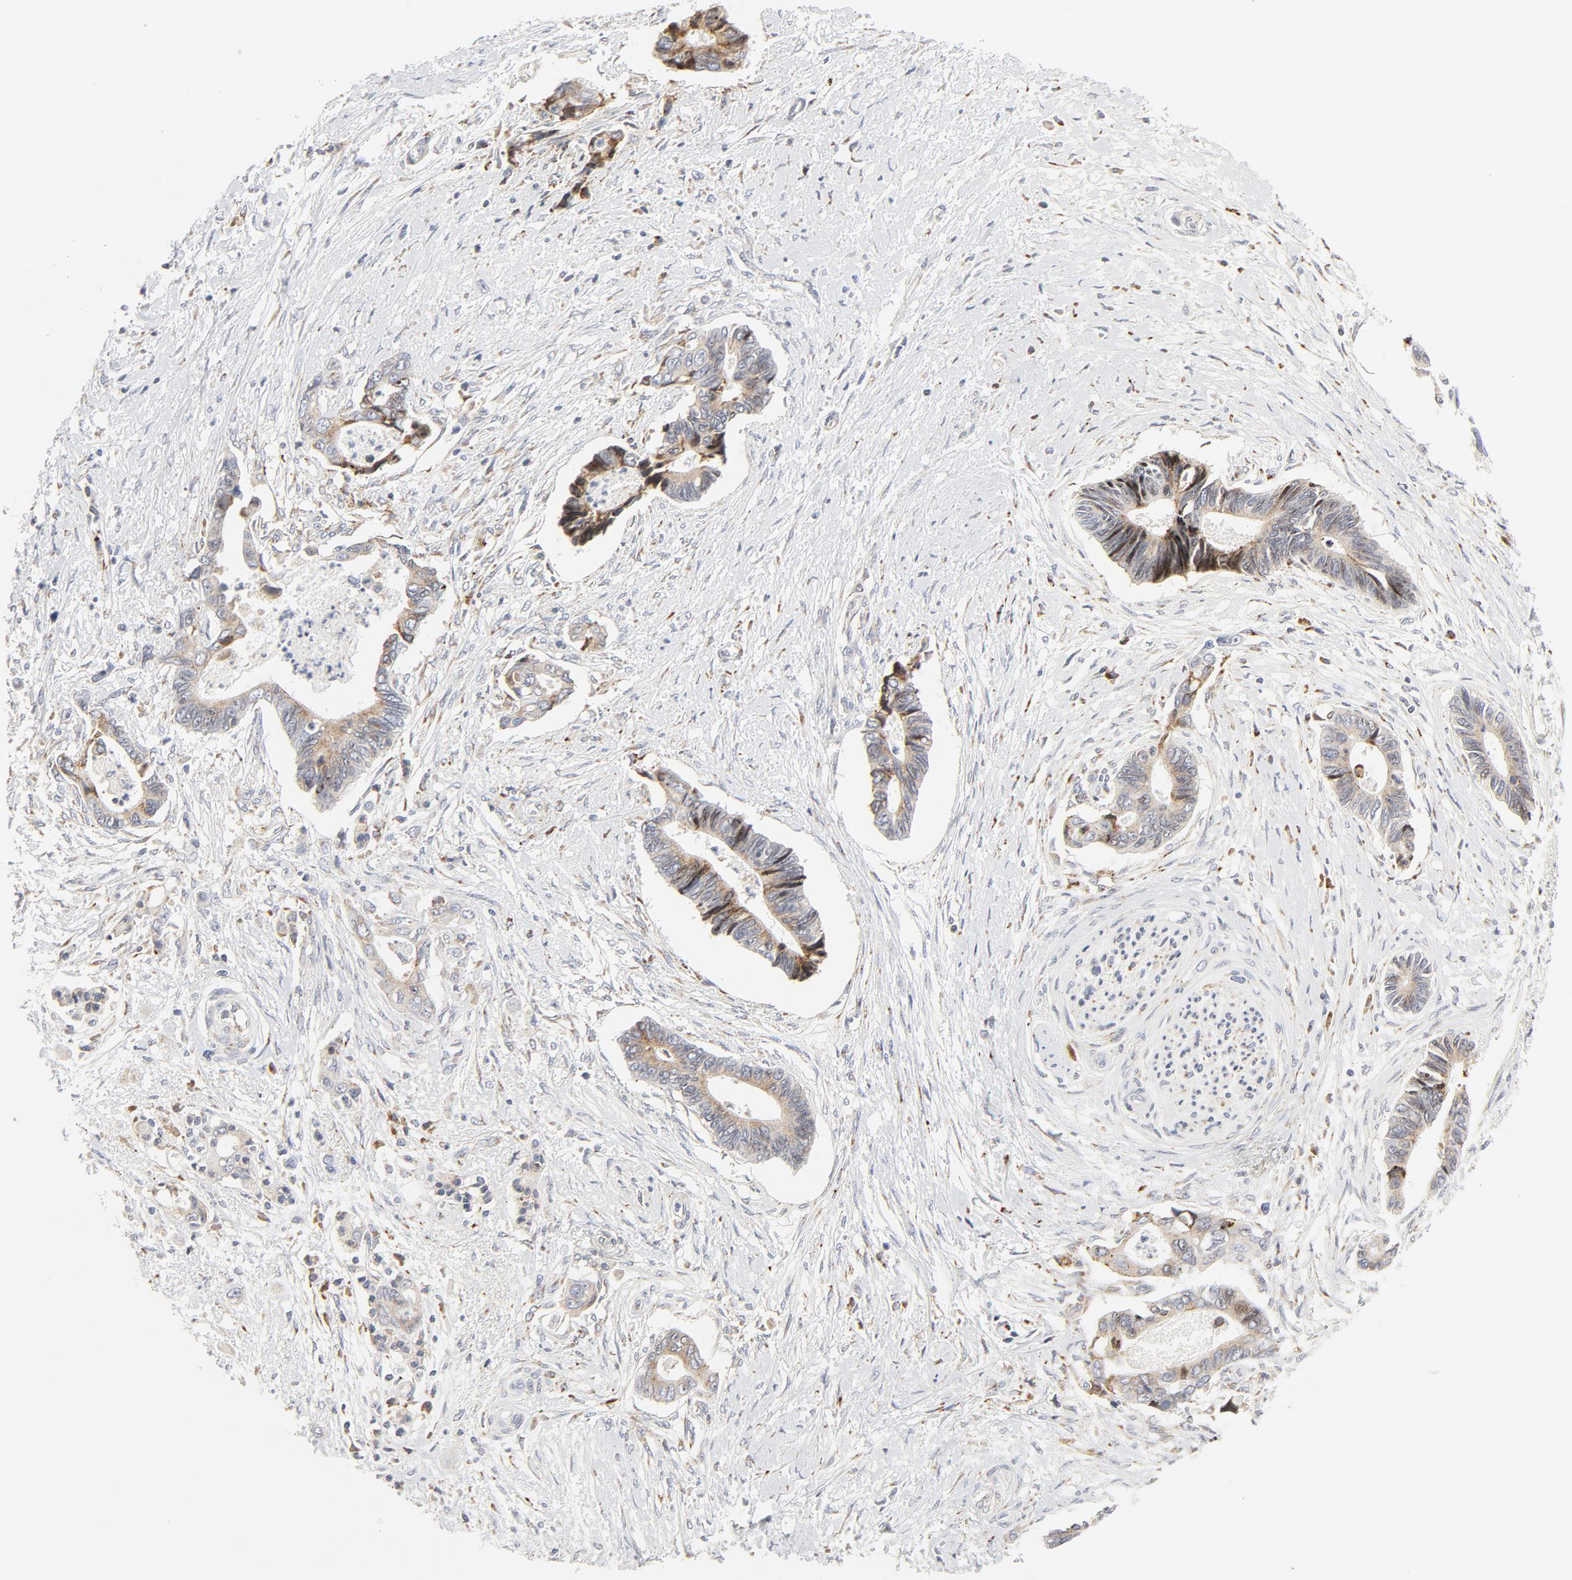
{"staining": {"intensity": "moderate", "quantity": ">75%", "location": "cytoplasmic/membranous"}, "tissue": "pancreatic cancer", "cell_type": "Tumor cells", "image_type": "cancer", "snomed": [{"axis": "morphology", "description": "Adenocarcinoma, NOS"}, {"axis": "topography", "description": "Pancreas"}], "caption": "Immunohistochemical staining of human adenocarcinoma (pancreatic) reveals medium levels of moderate cytoplasmic/membranous expression in about >75% of tumor cells. Ihc stains the protein of interest in brown and the nuclei are stained blue.", "gene": "LRP6", "patient": {"sex": "female", "age": 70}}